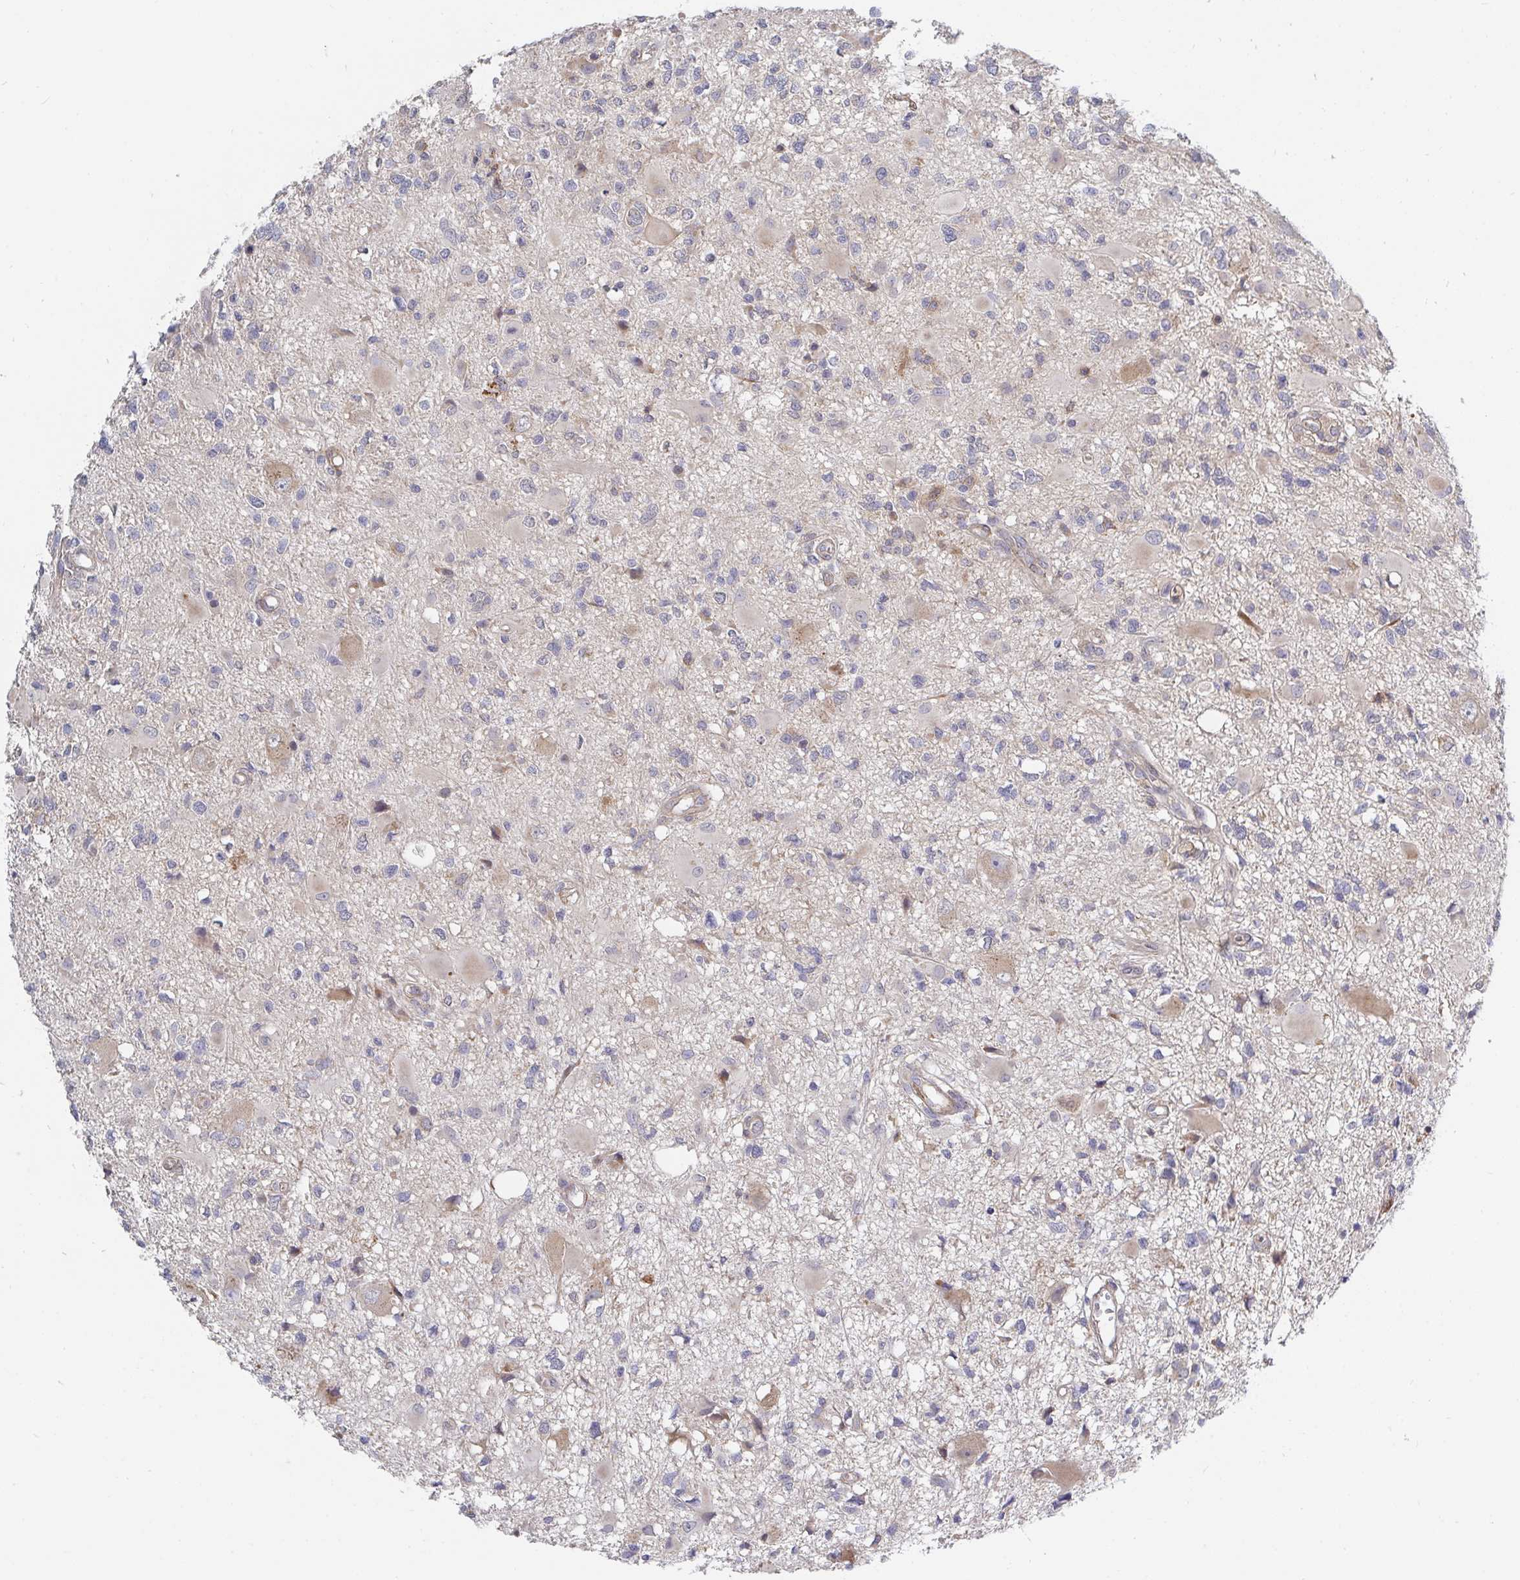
{"staining": {"intensity": "moderate", "quantity": "<25%", "location": "cytoplasmic/membranous"}, "tissue": "glioma", "cell_type": "Tumor cells", "image_type": "cancer", "snomed": [{"axis": "morphology", "description": "Glioma, malignant, High grade"}, {"axis": "topography", "description": "Brain"}], "caption": "Glioma stained for a protein (brown) shows moderate cytoplasmic/membranous positive expression in about <25% of tumor cells.", "gene": "FRMD3", "patient": {"sex": "male", "age": 54}}